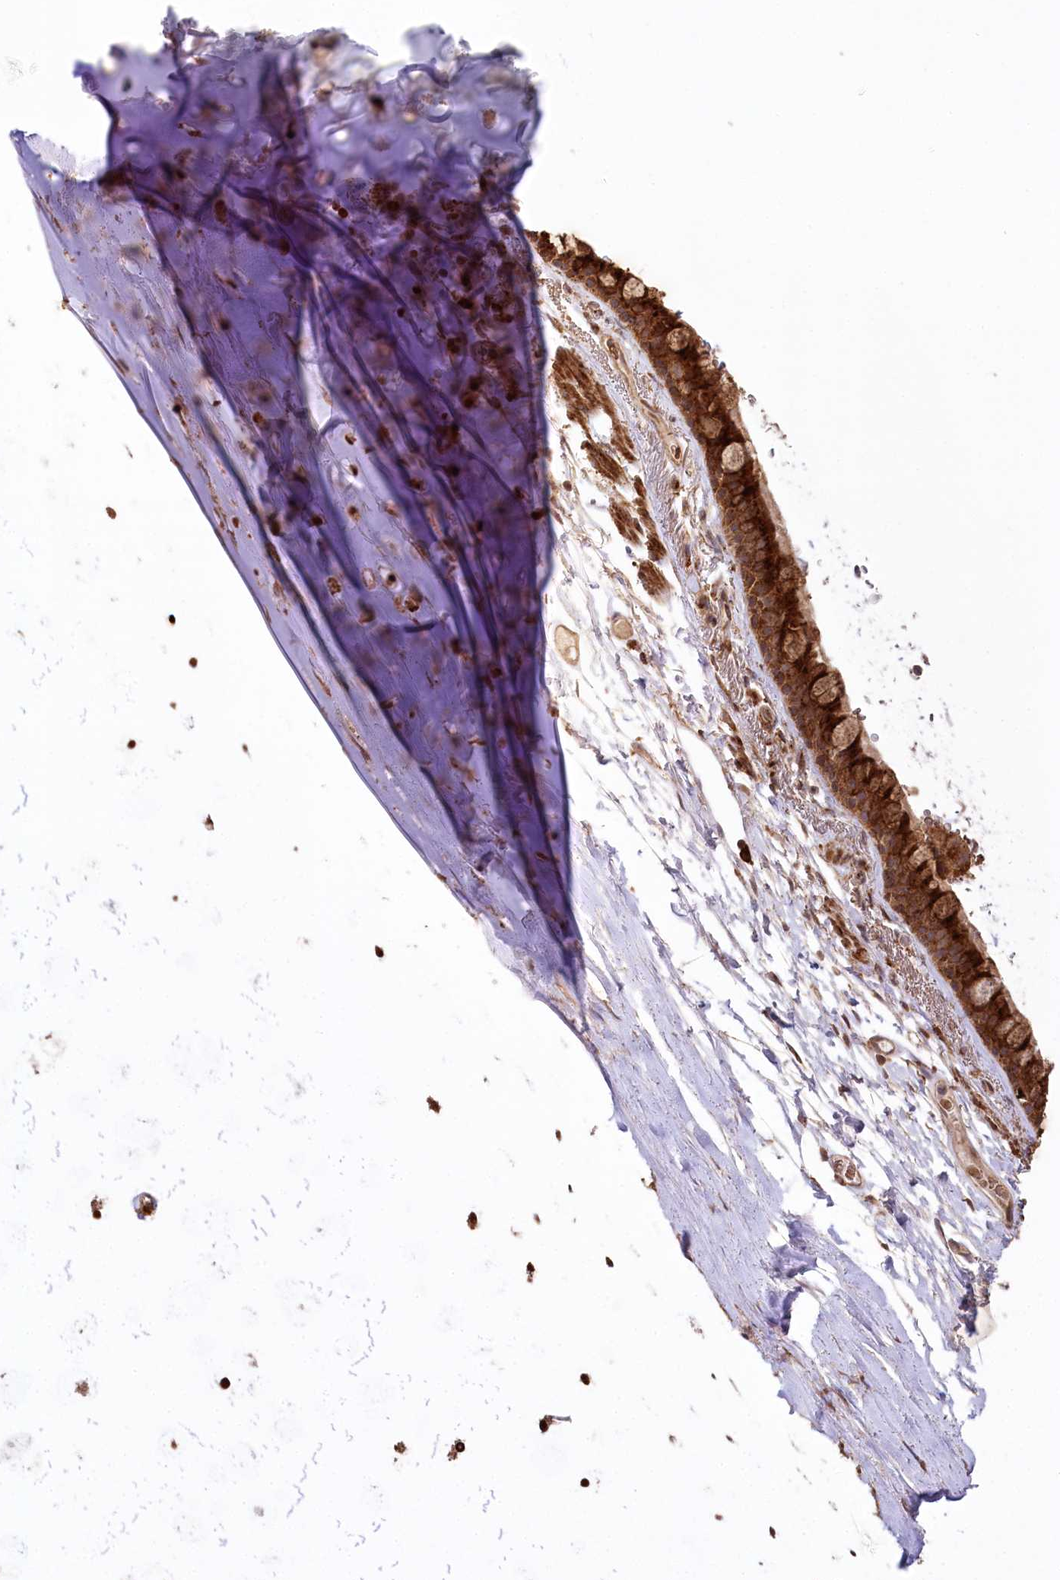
{"staining": {"intensity": "strong", "quantity": ">75%", "location": "cytoplasmic/membranous"}, "tissue": "bronchus", "cell_type": "Respiratory epithelial cells", "image_type": "normal", "snomed": [{"axis": "morphology", "description": "Normal tissue, NOS"}, {"axis": "topography", "description": "Cartilage tissue"}], "caption": "A histopathology image showing strong cytoplasmic/membranous expression in approximately >75% of respiratory epithelial cells in unremarkable bronchus, as visualized by brown immunohistochemical staining.", "gene": "CCDC91", "patient": {"sex": "male", "age": 63}}